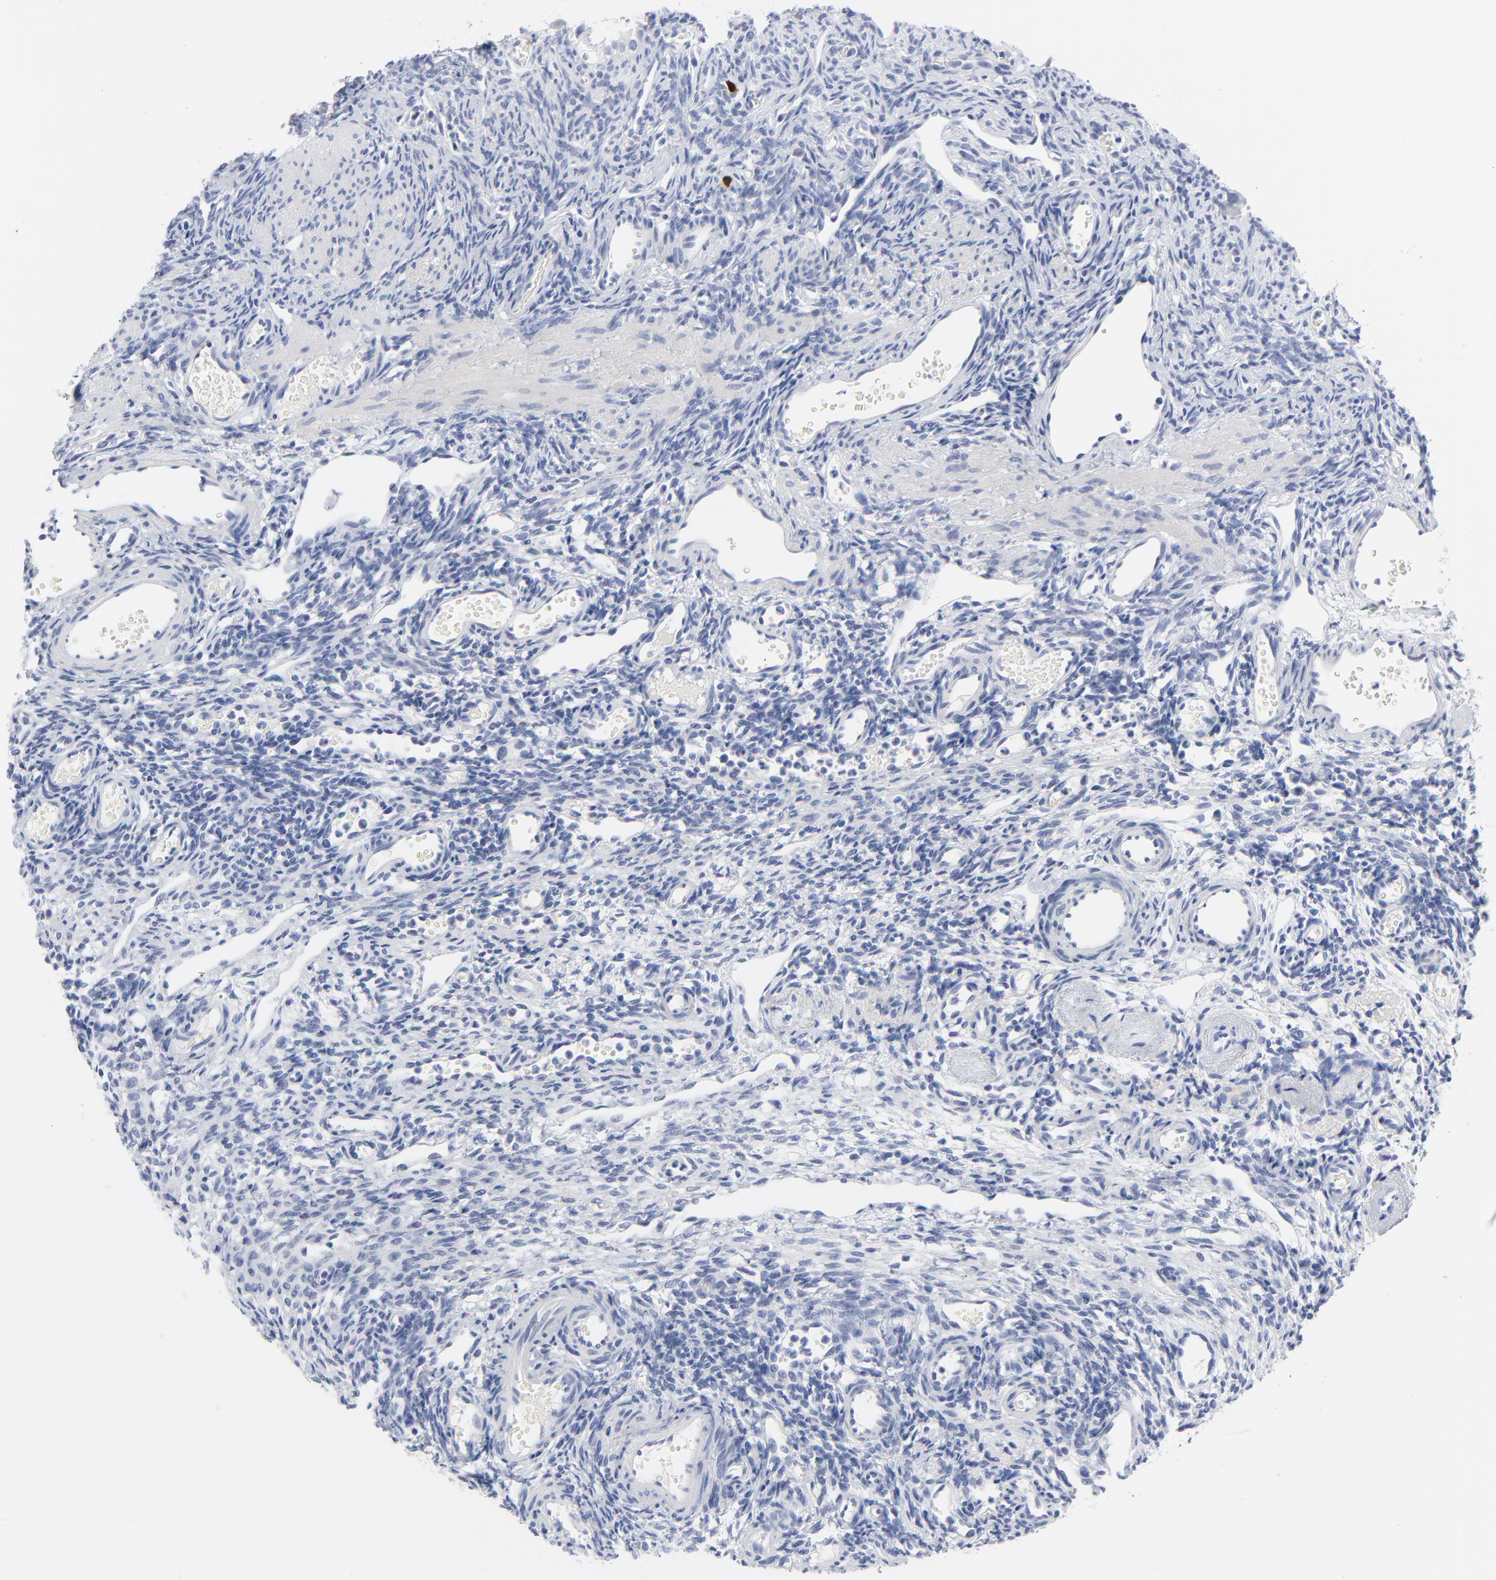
{"staining": {"intensity": "negative", "quantity": "none", "location": "none"}, "tissue": "ovary", "cell_type": "Ovarian stroma cells", "image_type": "normal", "snomed": [{"axis": "morphology", "description": "Normal tissue, NOS"}, {"axis": "topography", "description": "Ovary"}], "caption": "IHC image of normal ovary stained for a protein (brown), which shows no staining in ovarian stroma cells.", "gene": "CDK1", "patient": {"sex": "female", "age": 33}}